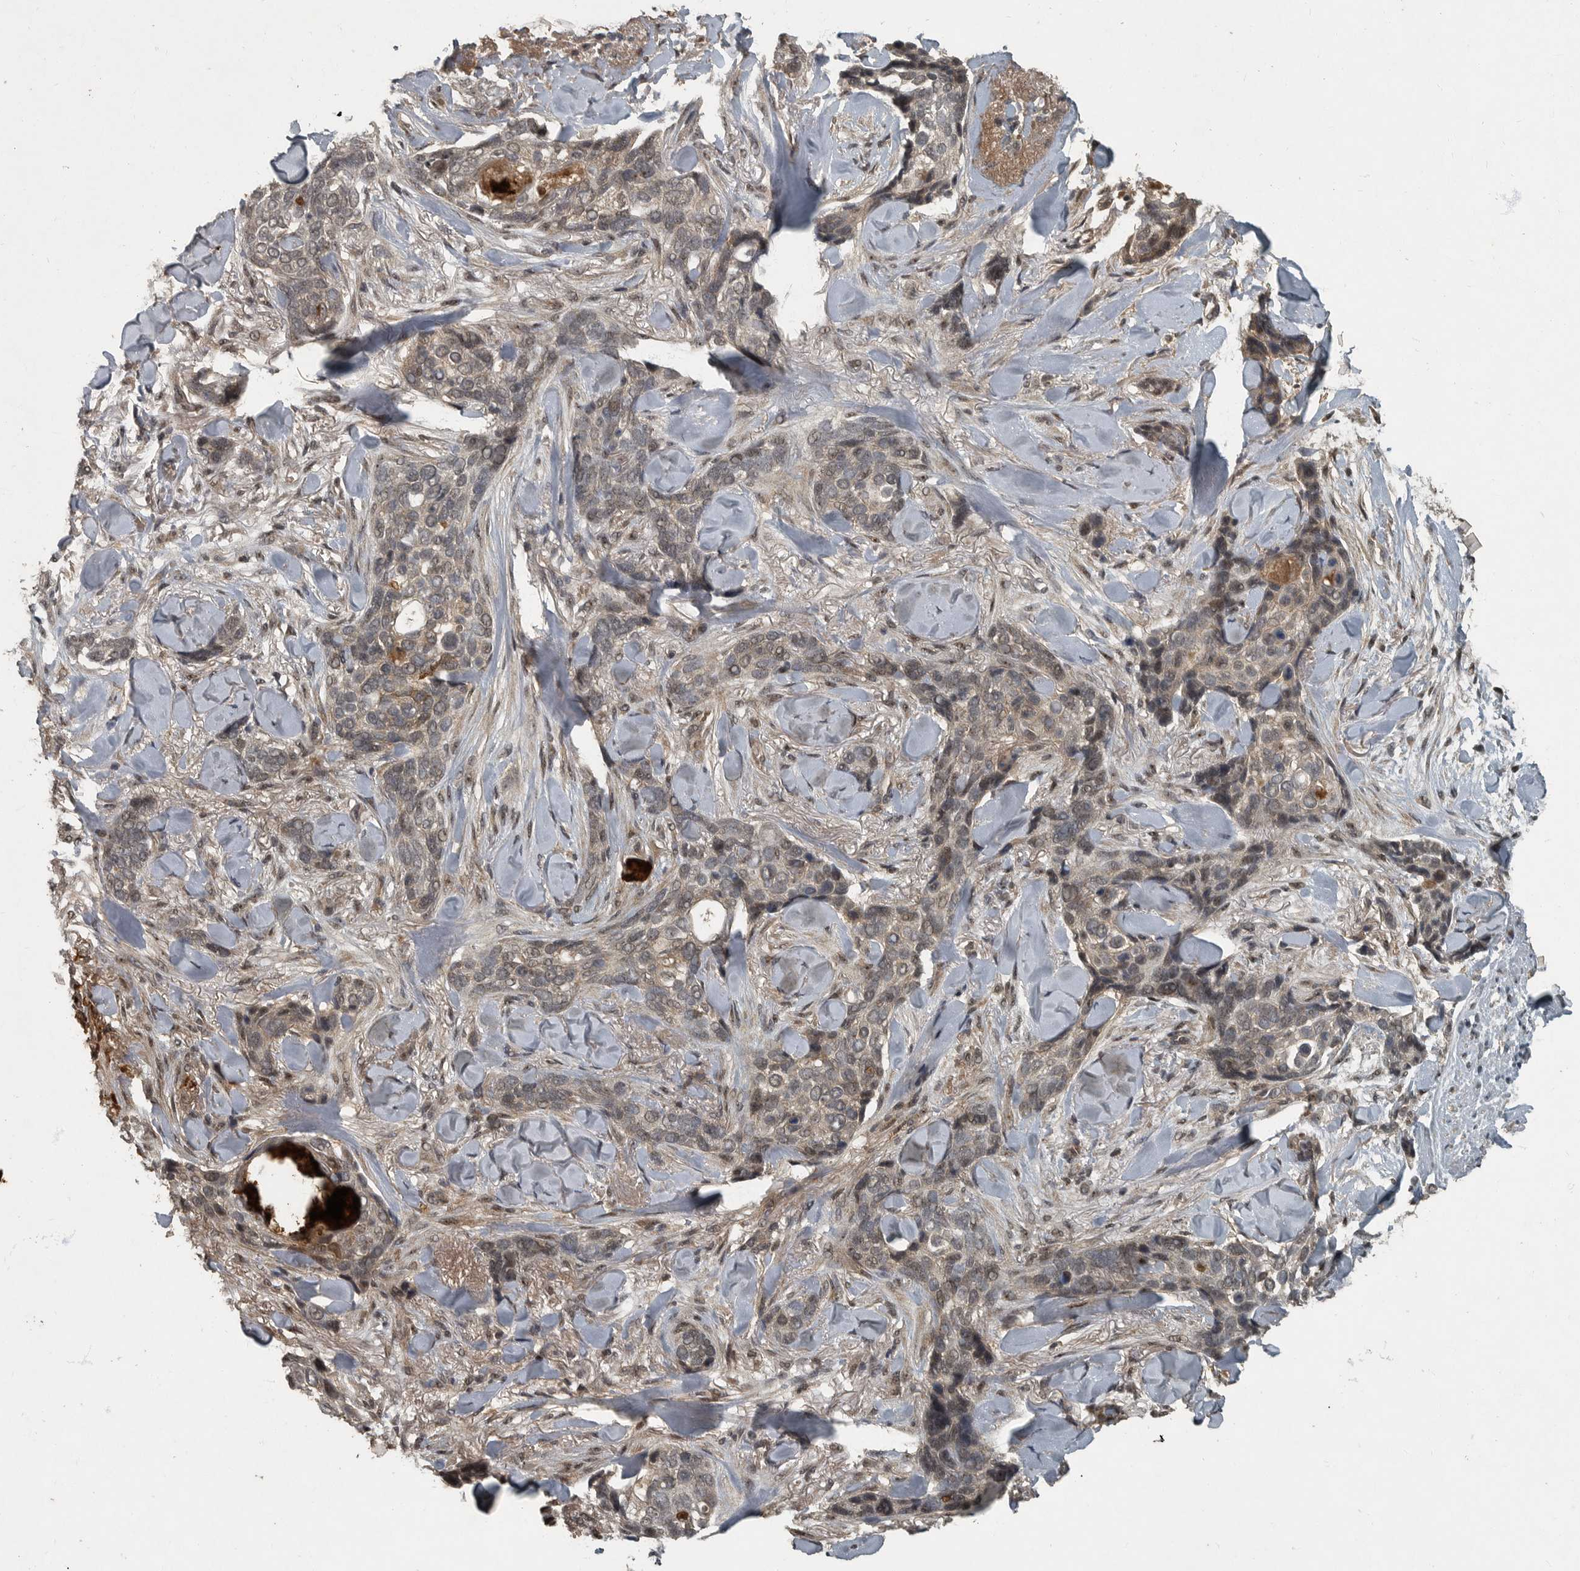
{"staining": {"intensity": "weak", "quantity": "25%-75%", "location": "cytoplasmic/membranous"}, "tissue": "skin cancer", "cell_type": "Tumor cells", "image_type": "cancer", "snomed": [{"axis": "morphology", "description": "Basal cell carcinoma"}, {"axis": "topography", "description": "Skin"}], "caption": "About 25%-75% of tumor cells in human skin cancer show weak cytoplasmic/membranous protein expression as visualized by brown immunohistochemical staining.", "gene": "FOXO1", "patient": {"sex": "female", "age": 82}}